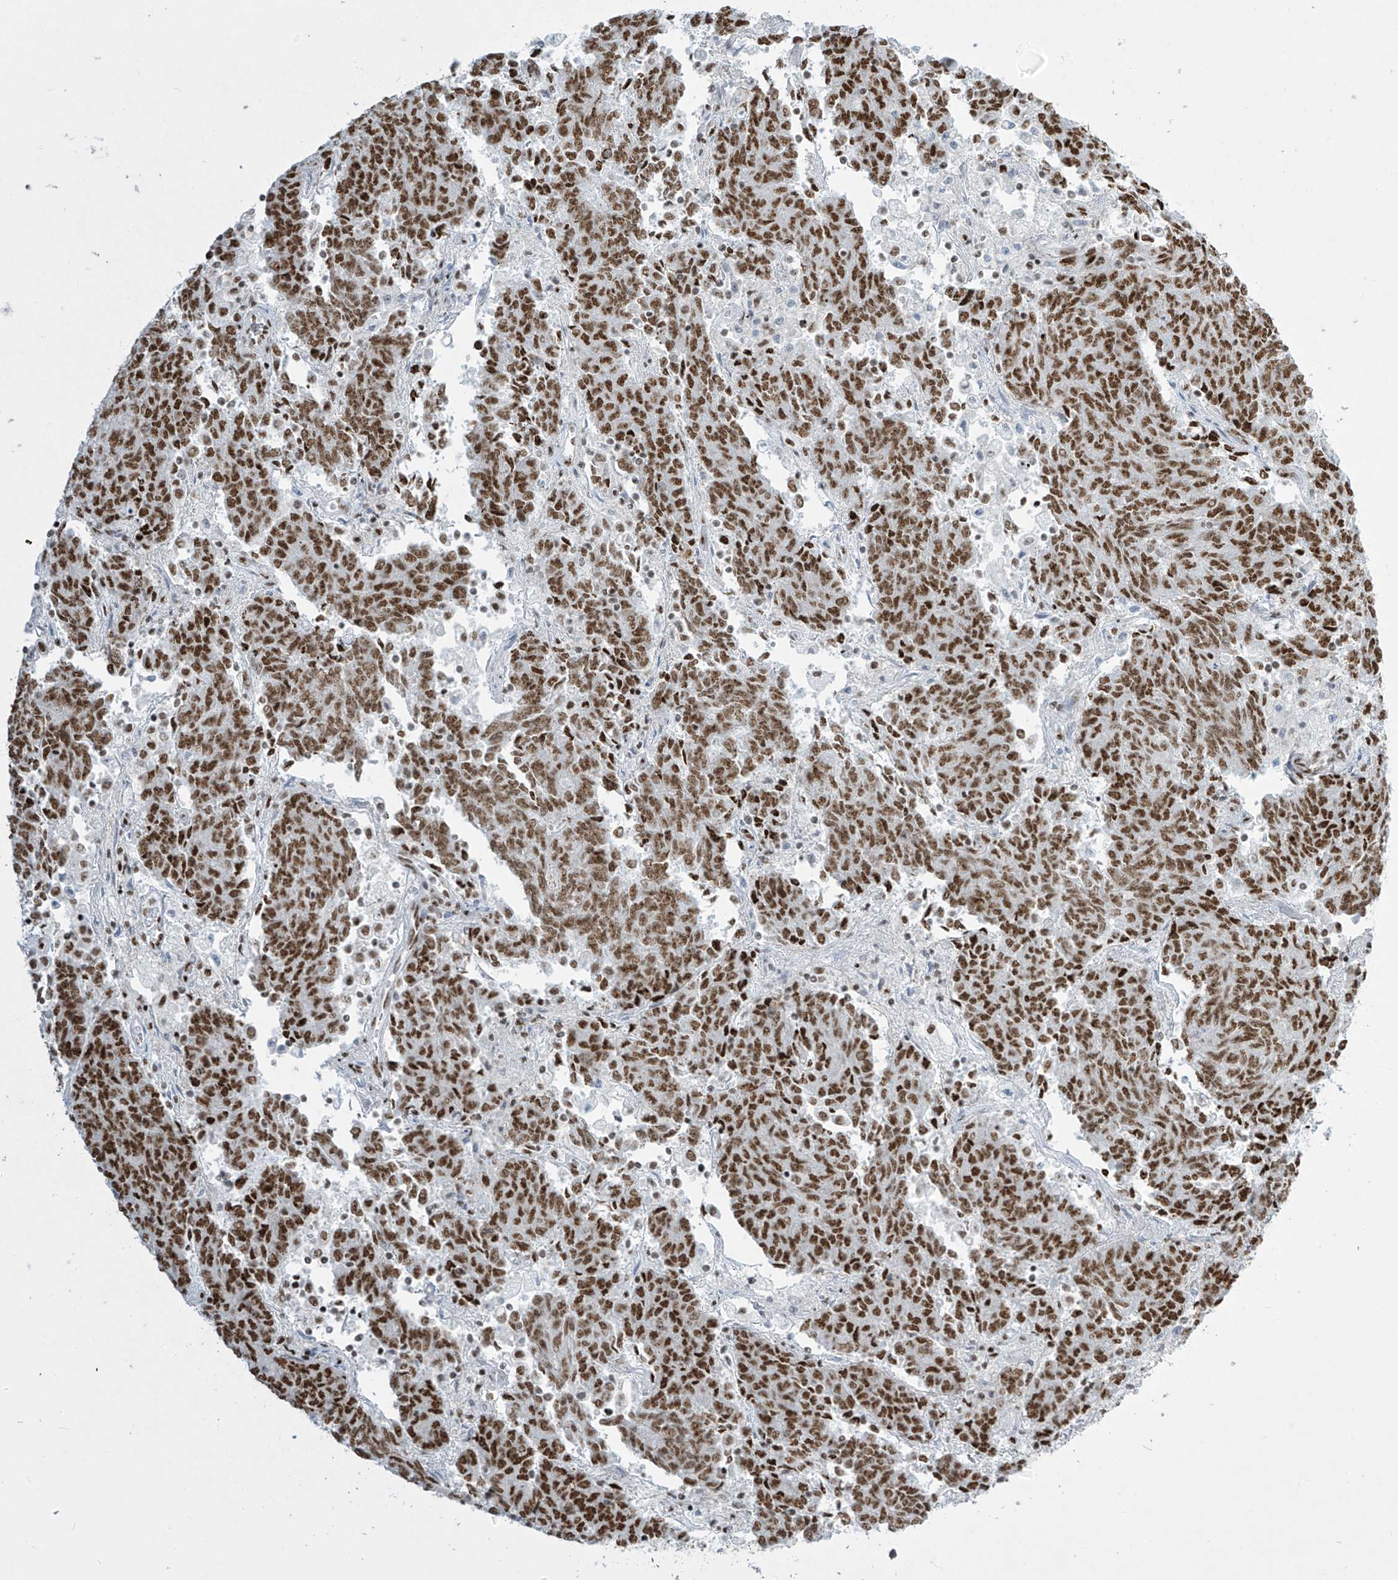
{"staining": {"intensity": "strong", "quantity": ">75%", "location": "nuclear"}, "tissue": "endometrial cancer", "cell_type": "Tumor cells", "image_type": "cancer", "snomed": [{"axis": "morphology", "description": "Adenocarcinoma, NOS"}, {"axis": "topography", "description": "Endometrium"}], "caption": "A high-resolution image shows immunohistochemistry staining of endometrial cancer (adenocarcinoma), which displays strong nuclear positivity in about >75% of tumor cells.", "gene": "MS4A6A", "patient": {"sex": "female", "age": 80}}